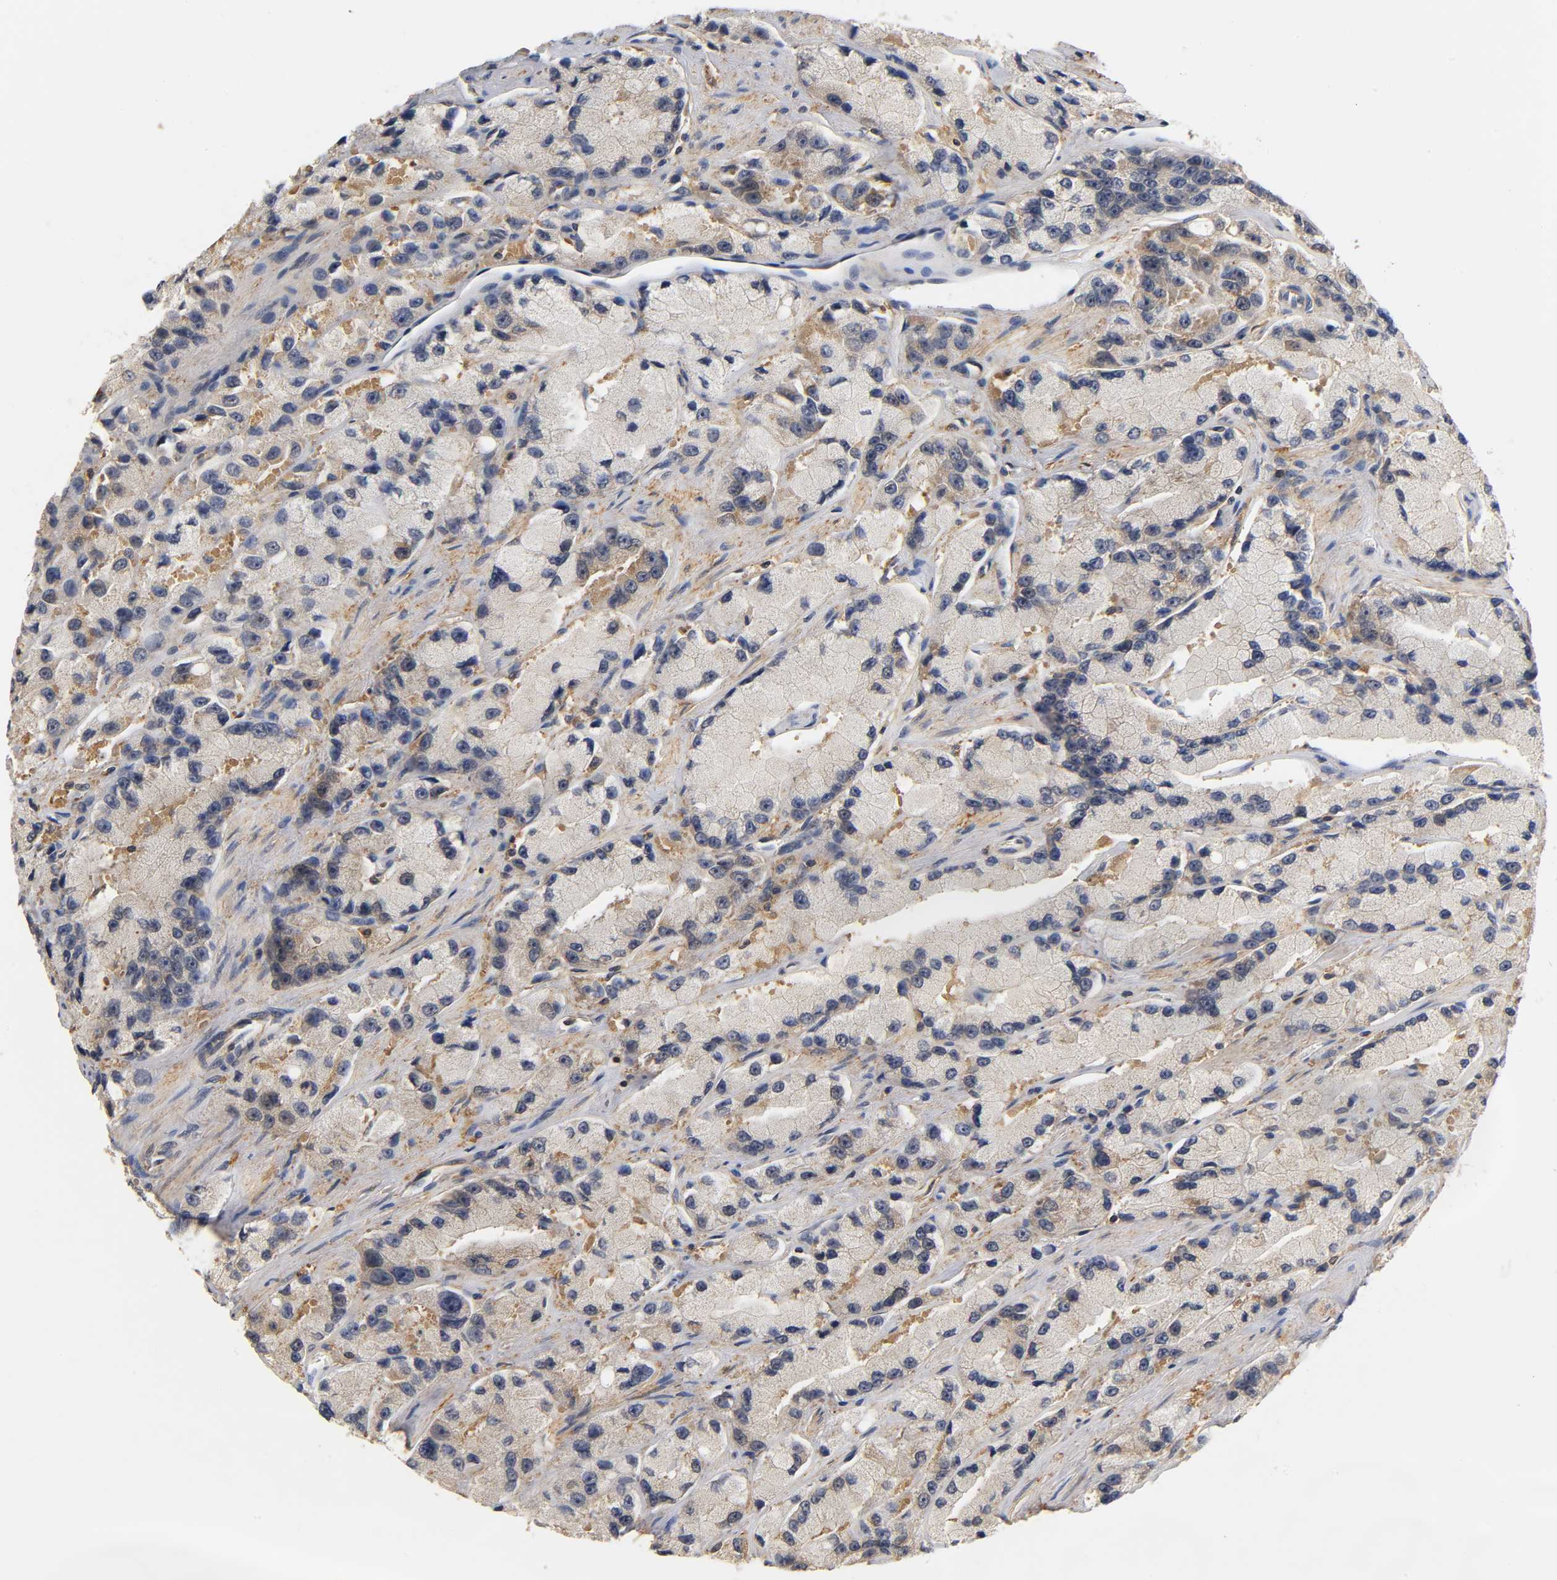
{"staining": {"intensity": "weak", "quantity": ">75%", "location": "cytoplasmic/membranous"}, "tissue": "prostate cancer", "cell_type": "Tumor cells", "image_type": "cancer", "snomed": [{"axis": "morphology", "description": "Adenocarcinoma, High grade"}, {"axis": "topography", "description": "Prostate"}], "caption": "Weak cytoplasmic/membranous expression is seen in approximately >75% of tumor cells in prostate adenocarcinoma (high-grade).", "gene": "SCAP", "patient": {"sex": "male", "age": 58}}